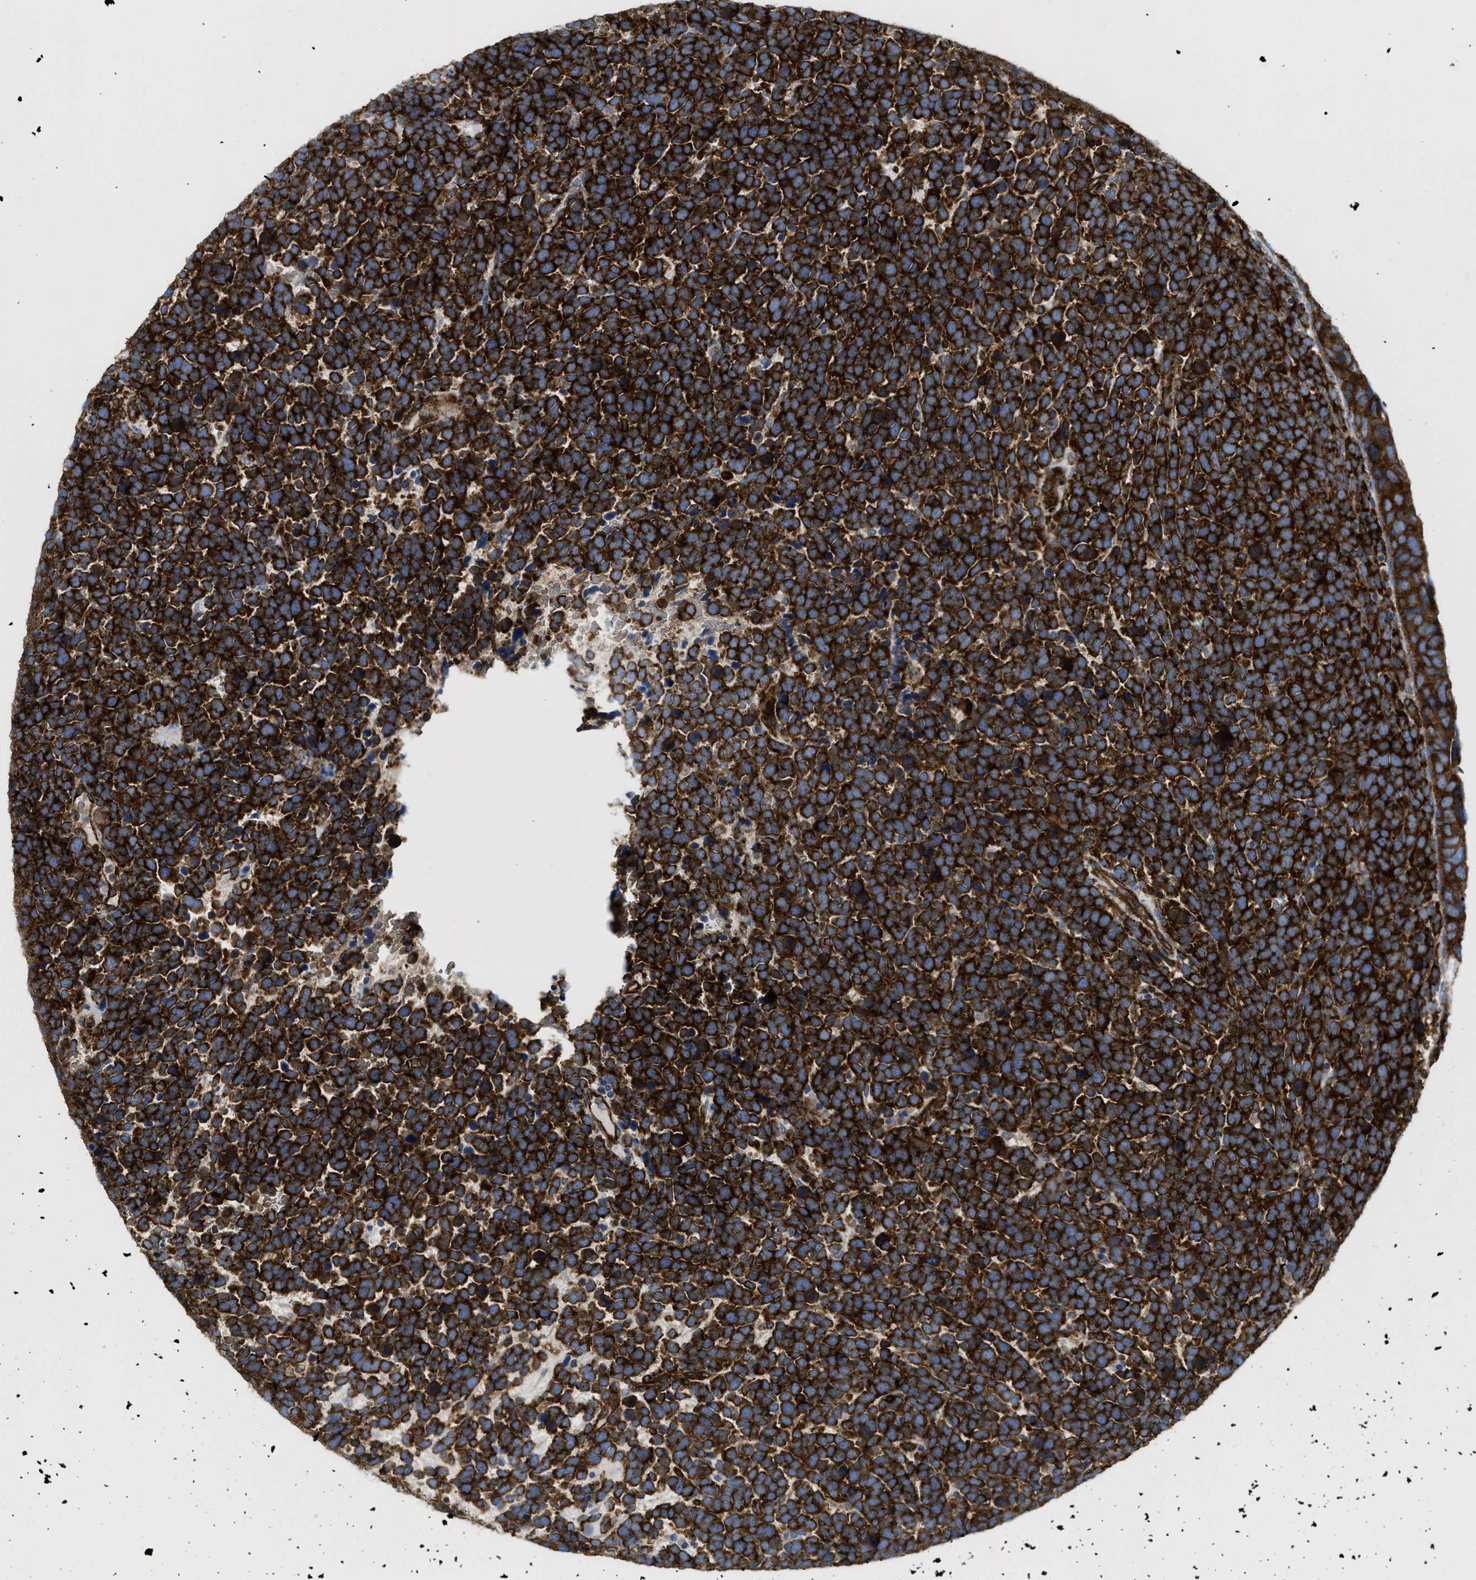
{"staining": {"intensity": "strong", "quantity": ">75%", "location": "cytoplasmic/membranous"}, "tissue": "urothelial cancer", "cell_type": "Tumor cells", "image_type": "cancer", "snomed": [{"axis": "morphology", "description": "Urothelial carcinoma, High grade"}, {"axis": "topography", "description": "Urinary bladder"}], "caption": "The micrograph displays staining of urothelial cancer, revealing strong cytoplasmic/membranous protein expression (brown color) within tumor cells. The staining was performed using DAB, with brown indicating positive protein expression. Nuclei are stained blue with hematoxylin.", "gene": "HIP1", "patient": {"sex": "female", "age": 82}}